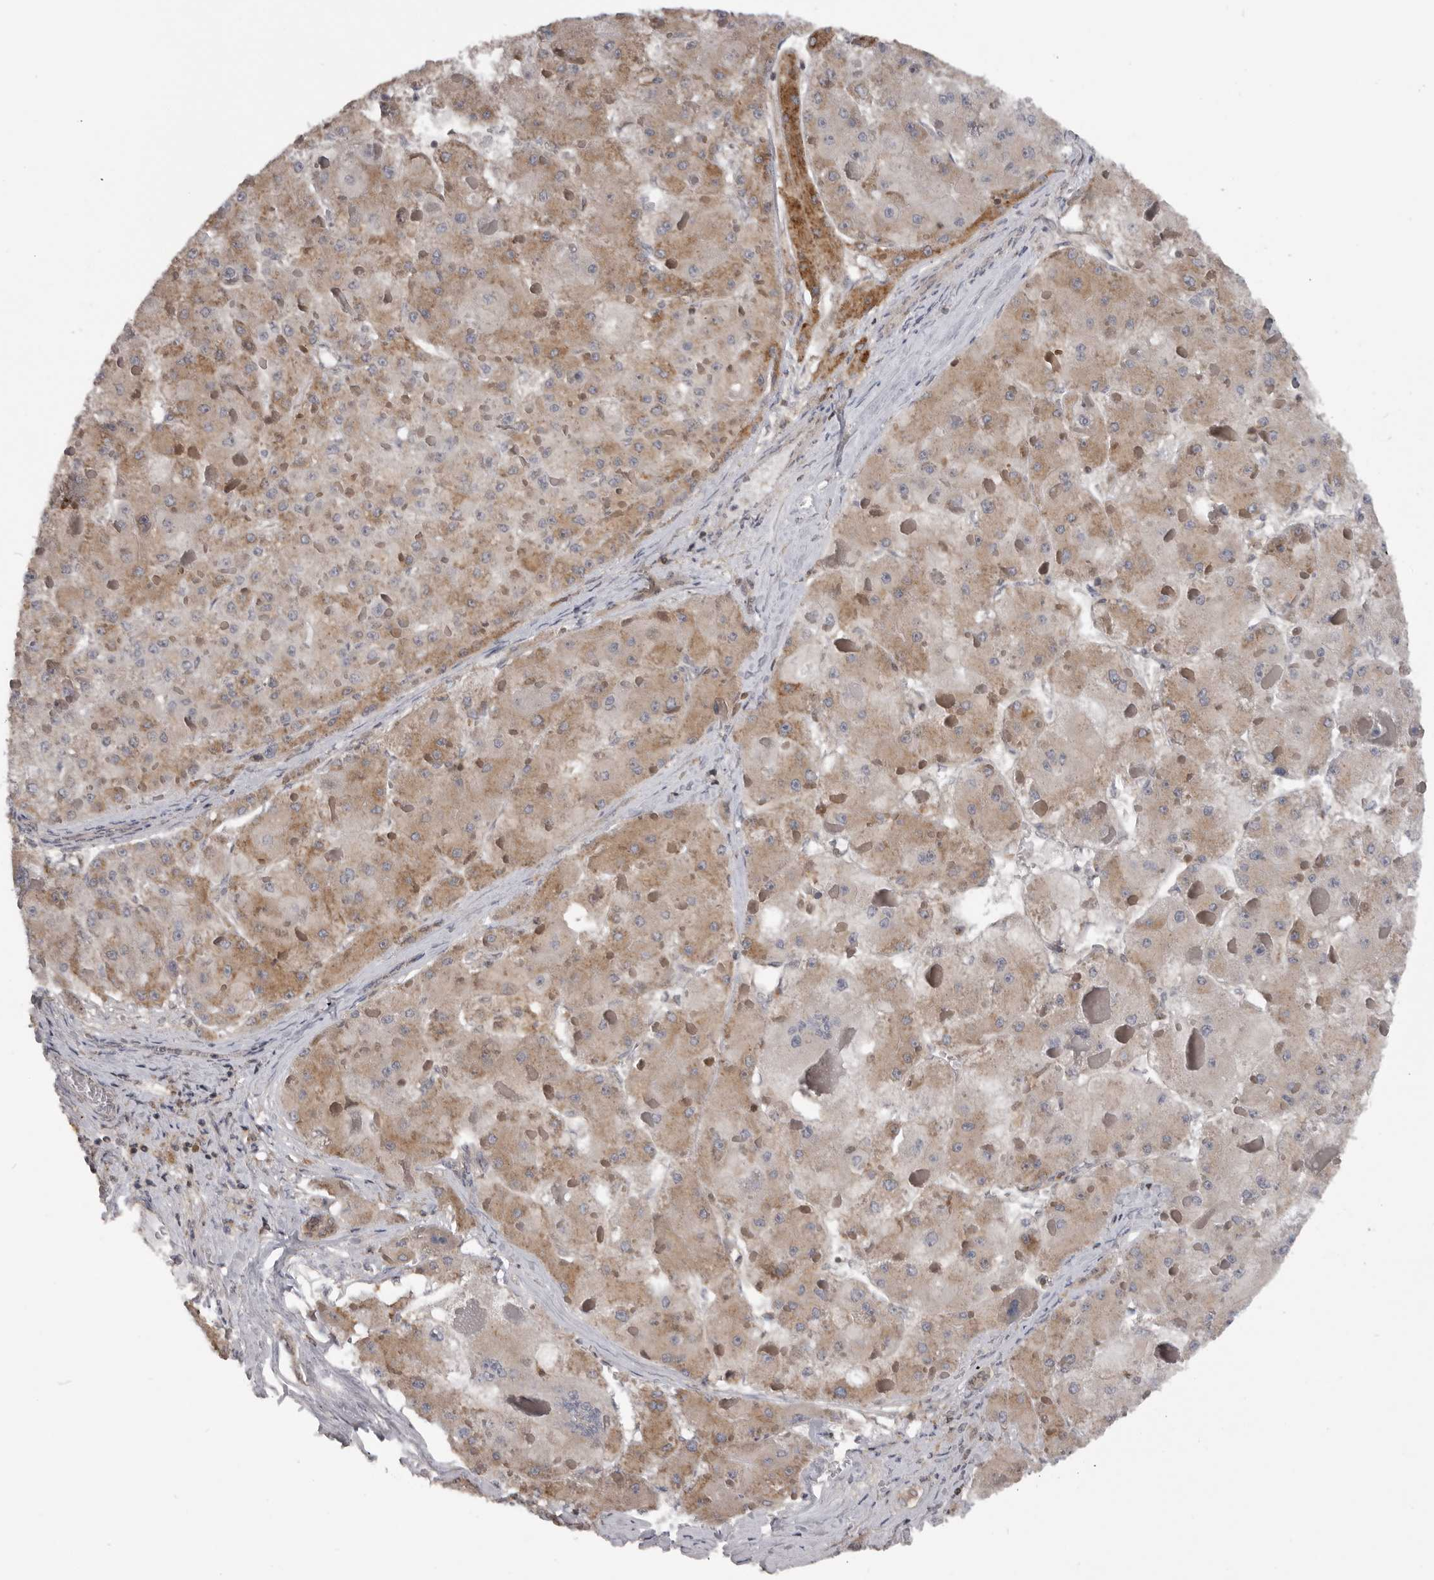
{"staining": {"intensity": "moderate", "quantity": ">75%", "location": "cytoplasmic/membranous"}, "tissue": "liver cancer", "cell_type": "Tumor cells", "image_type": "cancer", "snomed": [{"axis": "morphology", "description": "Carcinoma, Hepatocellular, NOS"}, {"axis": "topography", "description": "Liver"}], "caption": "Protein analysis of liver hepatocellular carcinoma tissue demonstrates moderate cytoplasmic/membranous expression in approximately >75% of tumor cells.", "gene": "MAPK13", "patient": {"sex": "female", "age": 73}}